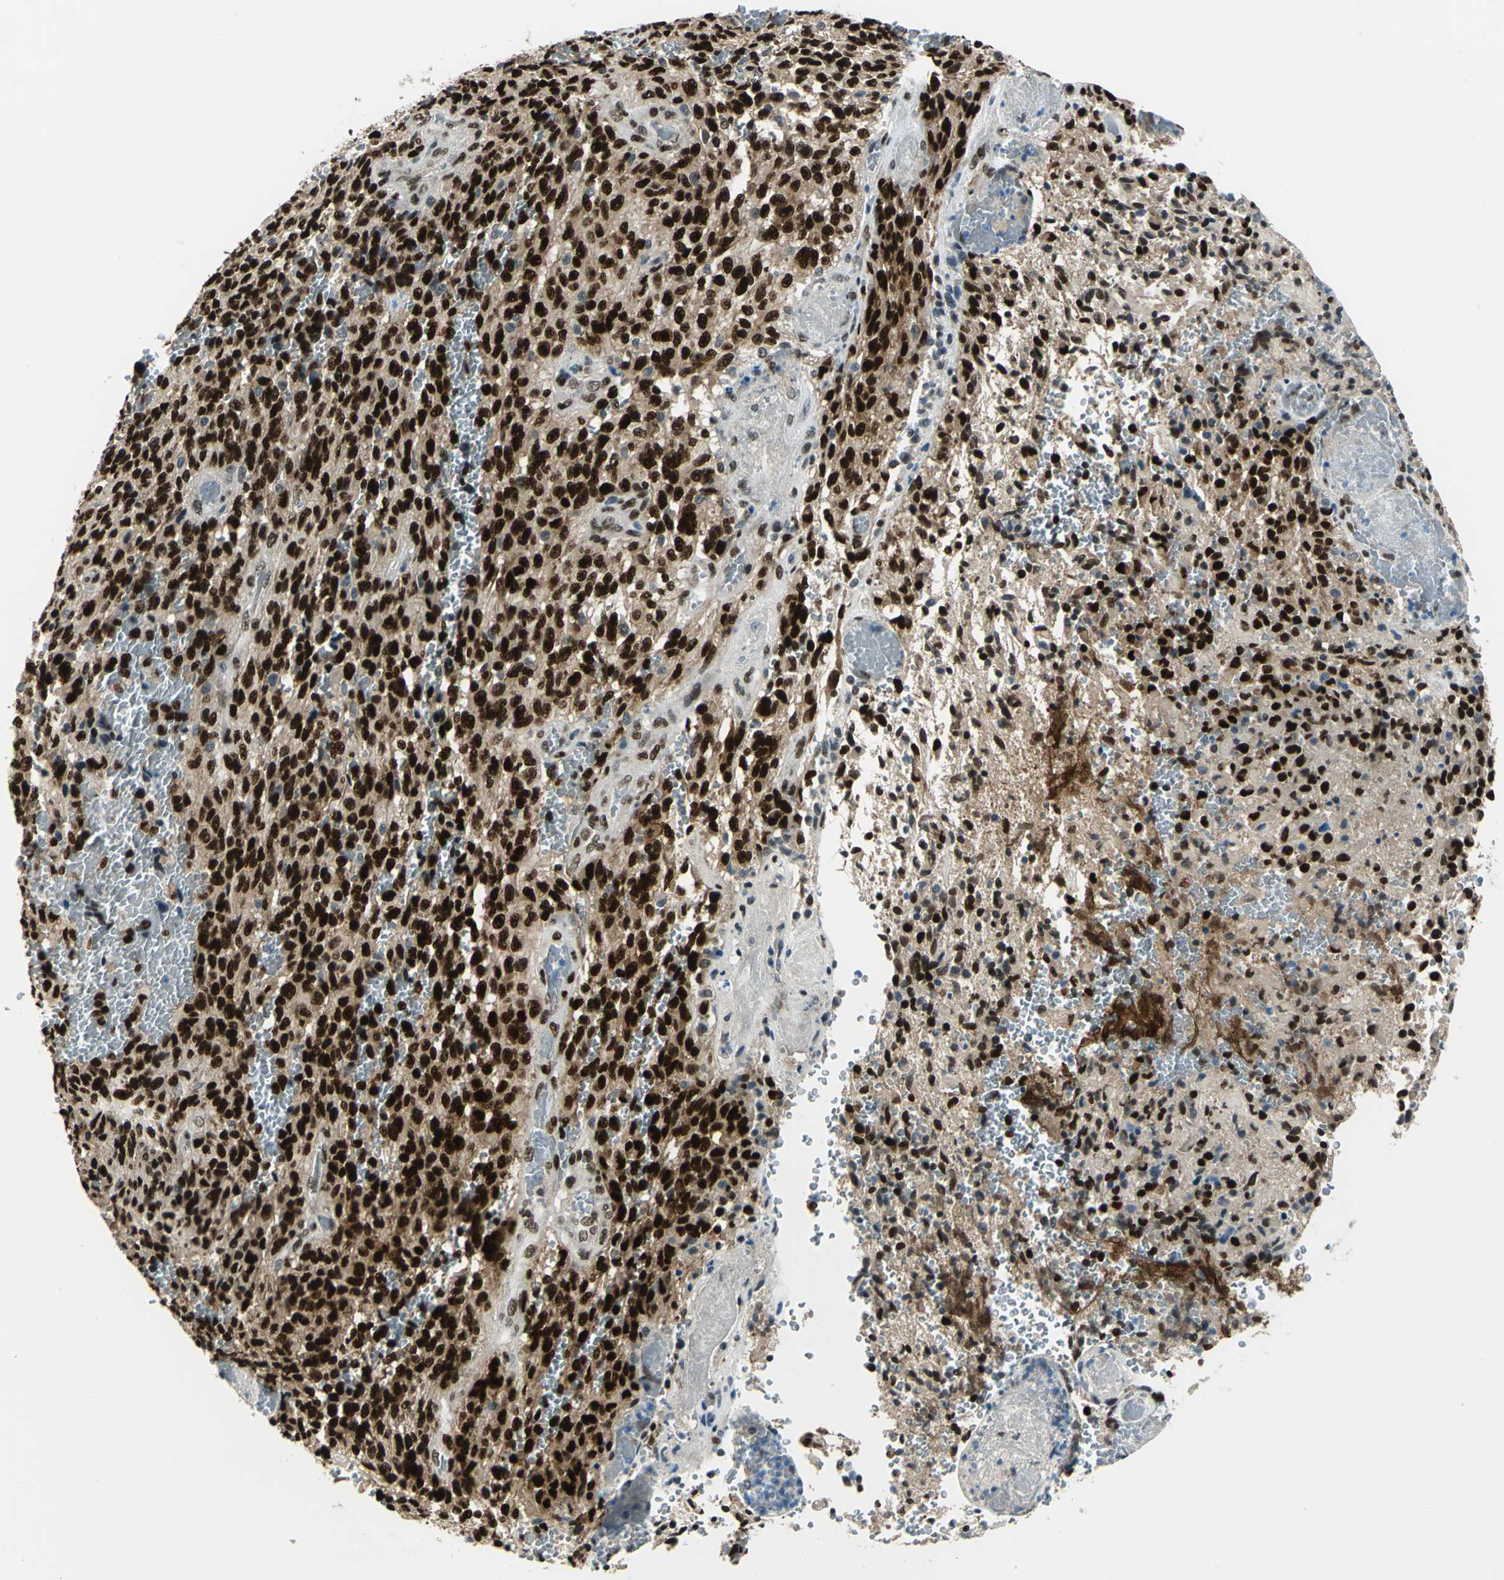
{"staining": {"intensity": "strong", "quantity": ">75%", "location": "cytoplasmic/membranous,nuclear"}, "tissue": "glioma", "cell_type": "Tumor cells", "image_type": "cancer", "snomed": [{"axis": "morphology", "description": "Normal tissue, NOS"}, {"axis": "morphology", "description": "Glioma, malignant, High grade"}, {"axis": "topography", "description": "Cerebral cortex"}], "caption": "An image of malignant glioma (high-grade) stained for a protein demonstrates strong cytoplasmic/membranous and nuclear brown staining in tumor cells. The staining is performed using DAB (3,3'-diaminobenzidine) brown chromogen to label protein expression. The nuclei are counter-stained blue using hematoxylin.", "gene": "NFIA", "patient": {"sex": "male", "age": 56}}